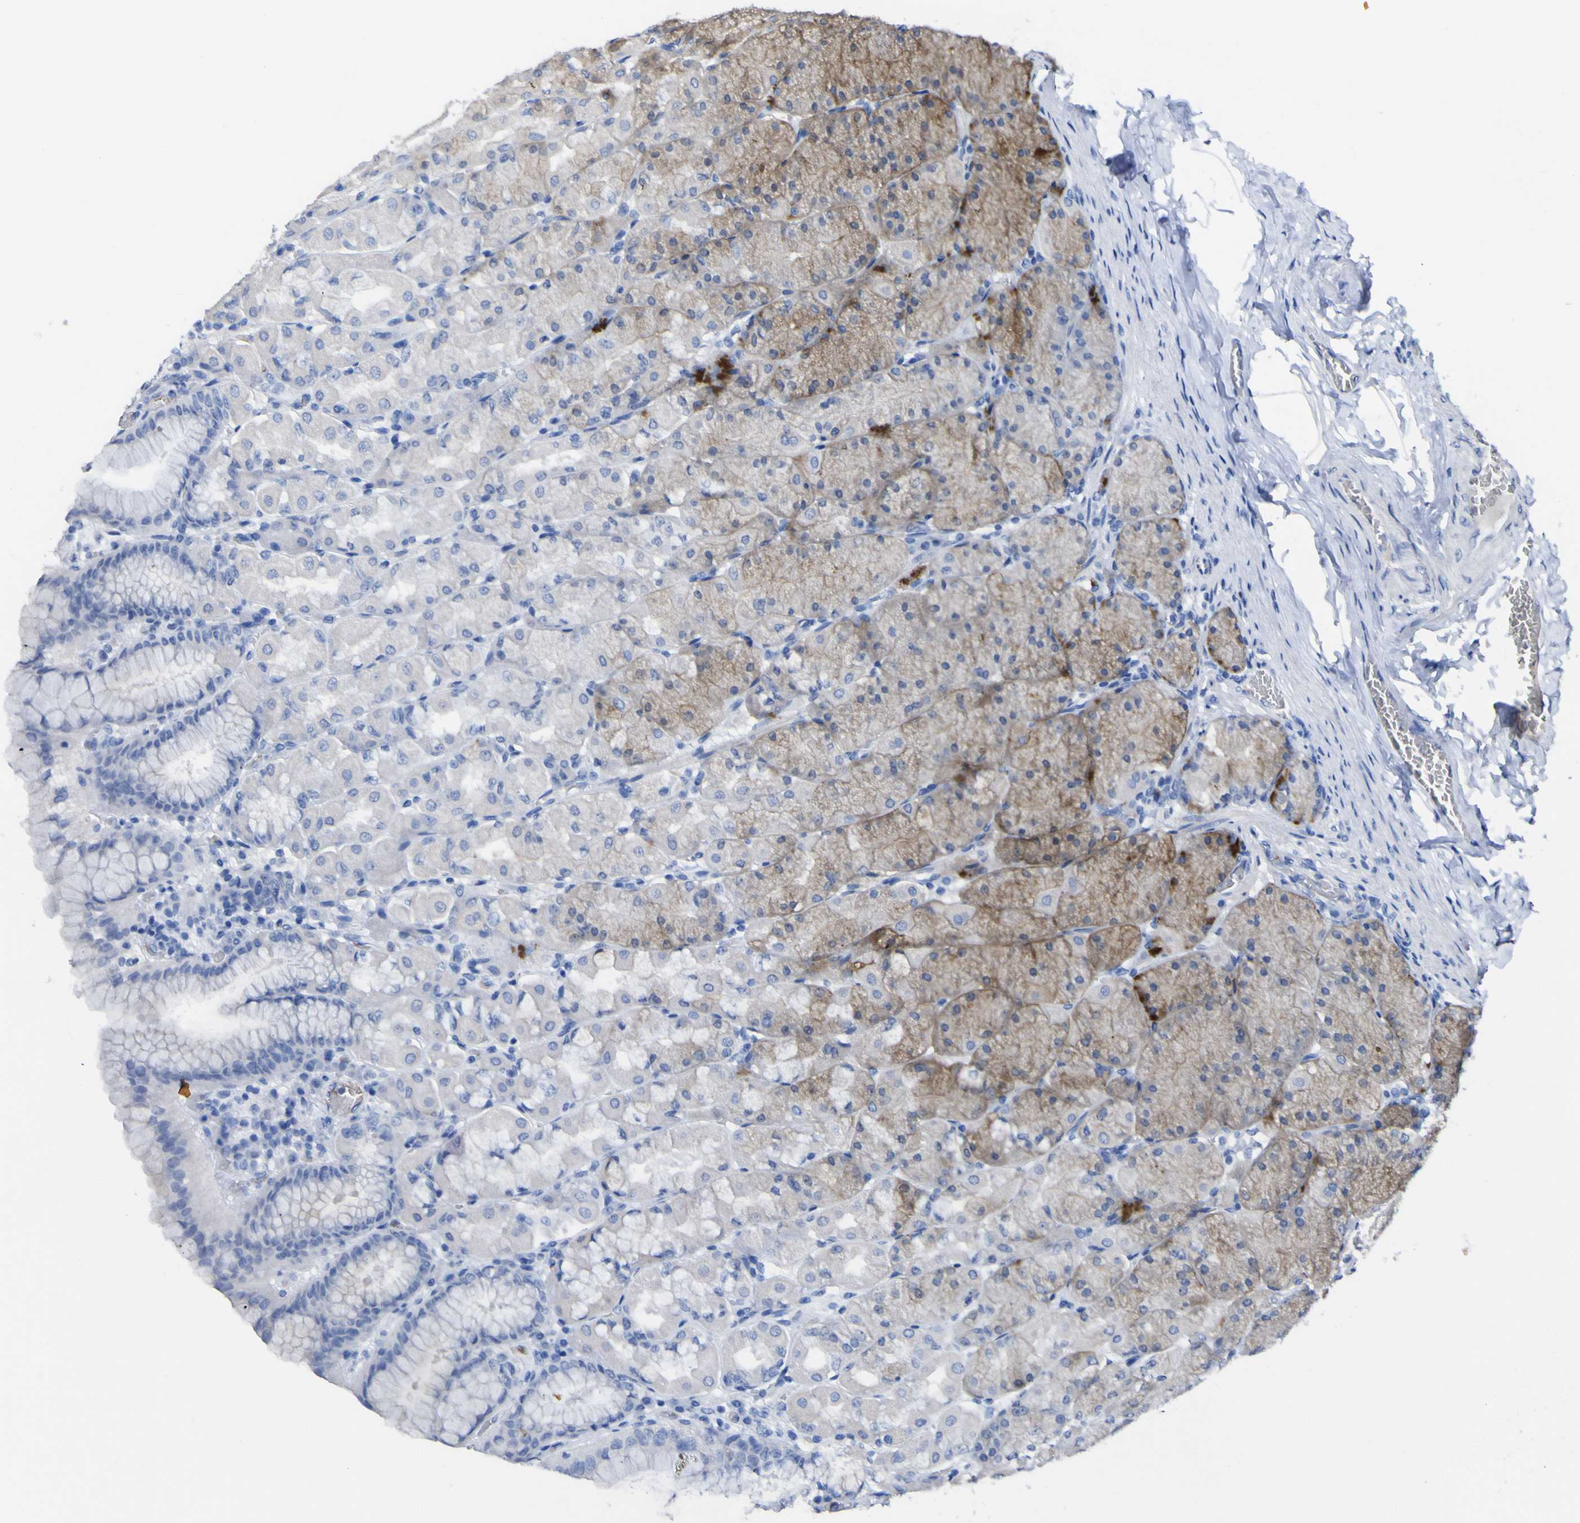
{"staining": {"intensity": "moderate", "quantity": "25%-75%", "location": "cytoplasmic/membranous"}, "tissue": "stomach", "cell_type": "Glandular cells", "image_type": "normal", "snomed": [{"axis": "morphology", "description": "Normal tissue, NOS"}, {"axis": "topography", "description": "Stomach, upper"}], "caption": "Immunohistochemical staining of benign human stomach demonstrates medium levels of moderate cytoplasmic/membranous expression in about 25%-75% of glandular cells.", "gene": "GCM1", "patient": {"sex": "female", "age": 56}}